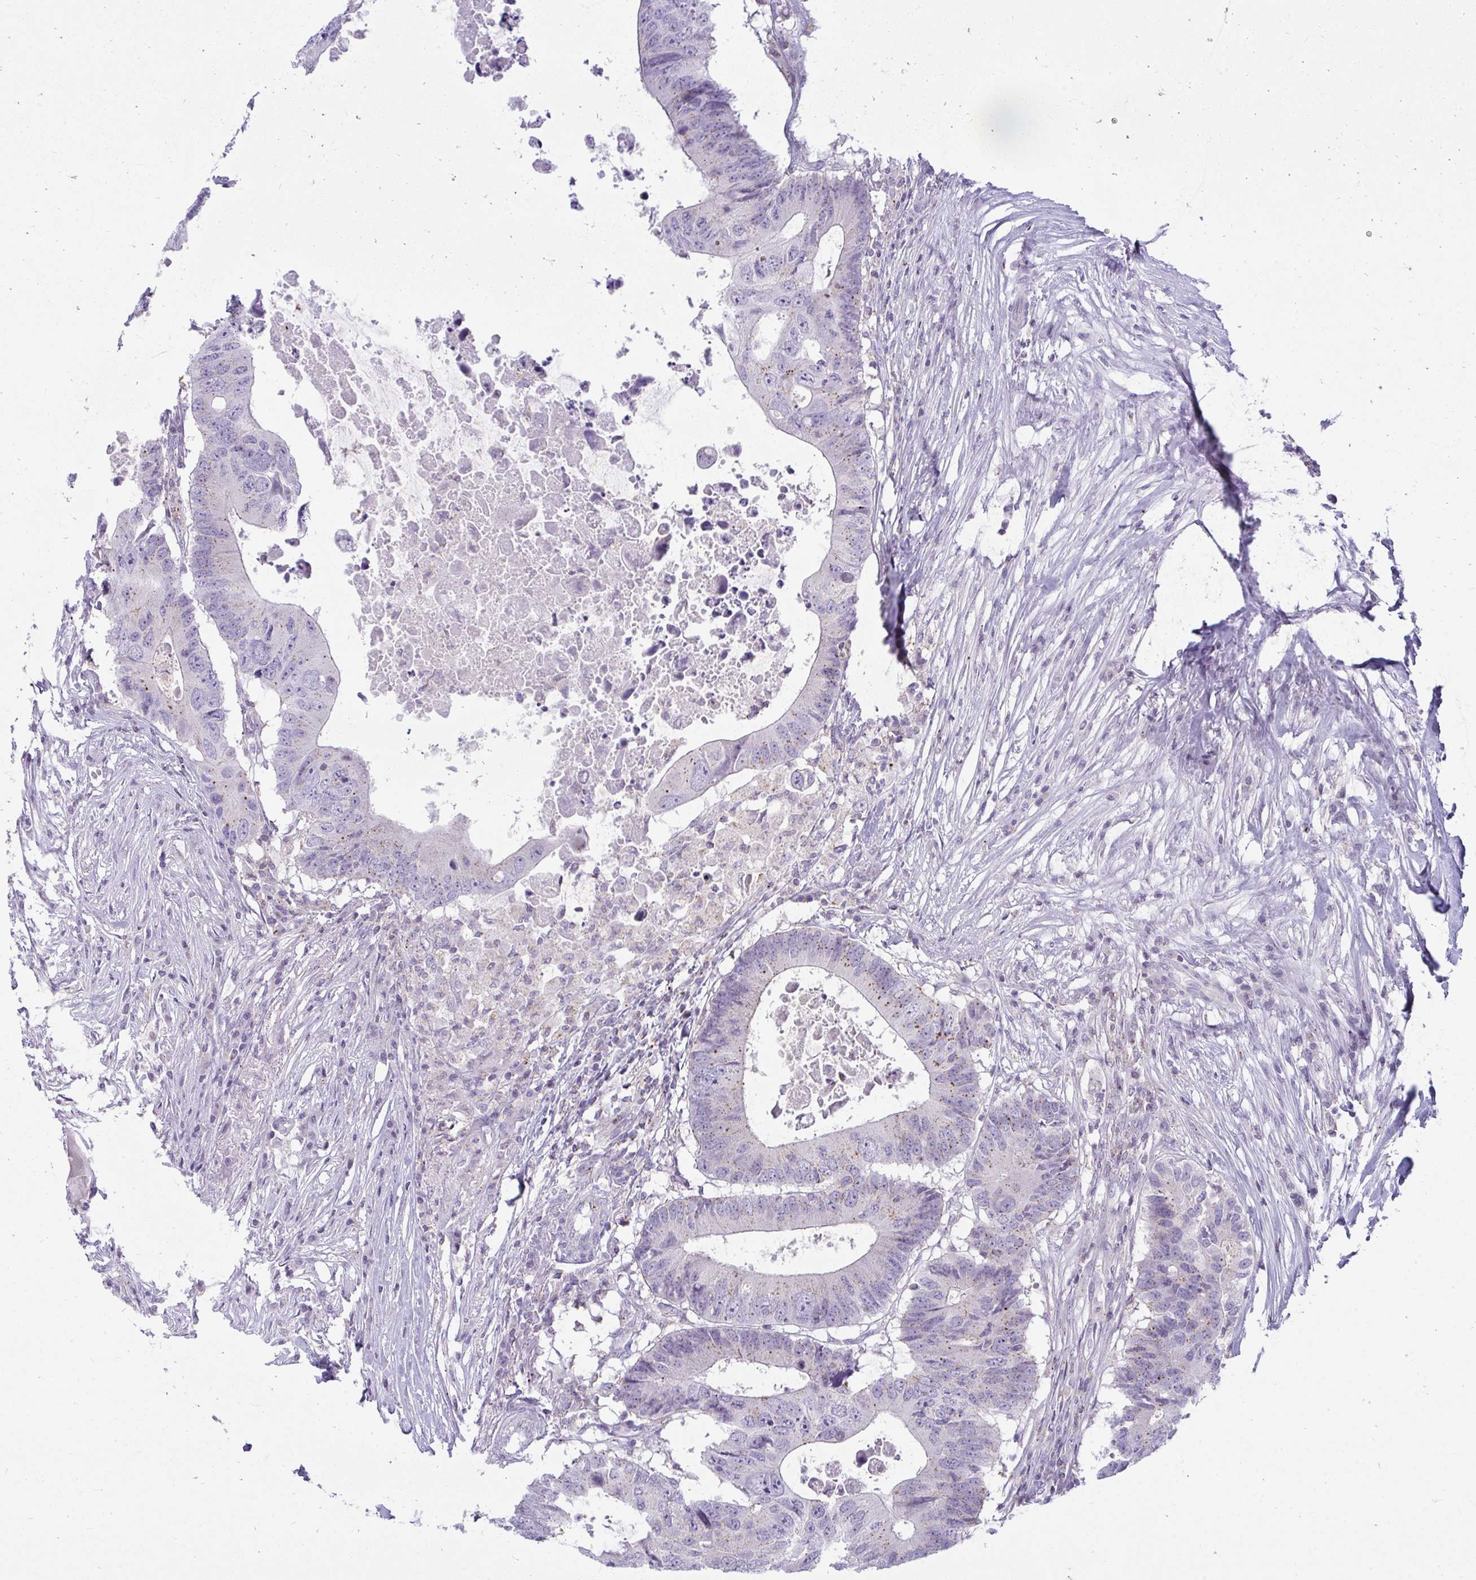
{"staining": {"intensity": "weak", "quantity": "25%-75%", "location": "cytoplasmic/membranous"}, "tissue": "colorectal cancer", "cell_type": "Tumor cells", "image_type": "cancer", "snomed": [{"axis": "morphology", "description": "Adenocarcinoma, NOS"}, {"axis": "topography", "description": "Colon"}], "caption": "This is a photomicrograph of immunohistochemistry (IHC) staining of colorectal adenocarcinoma, which shows weak expression in the cytoplasmic/membranous of tumor cells.", "gene": "VPS4B", "patient": {"sex": "male", "age": 71}}